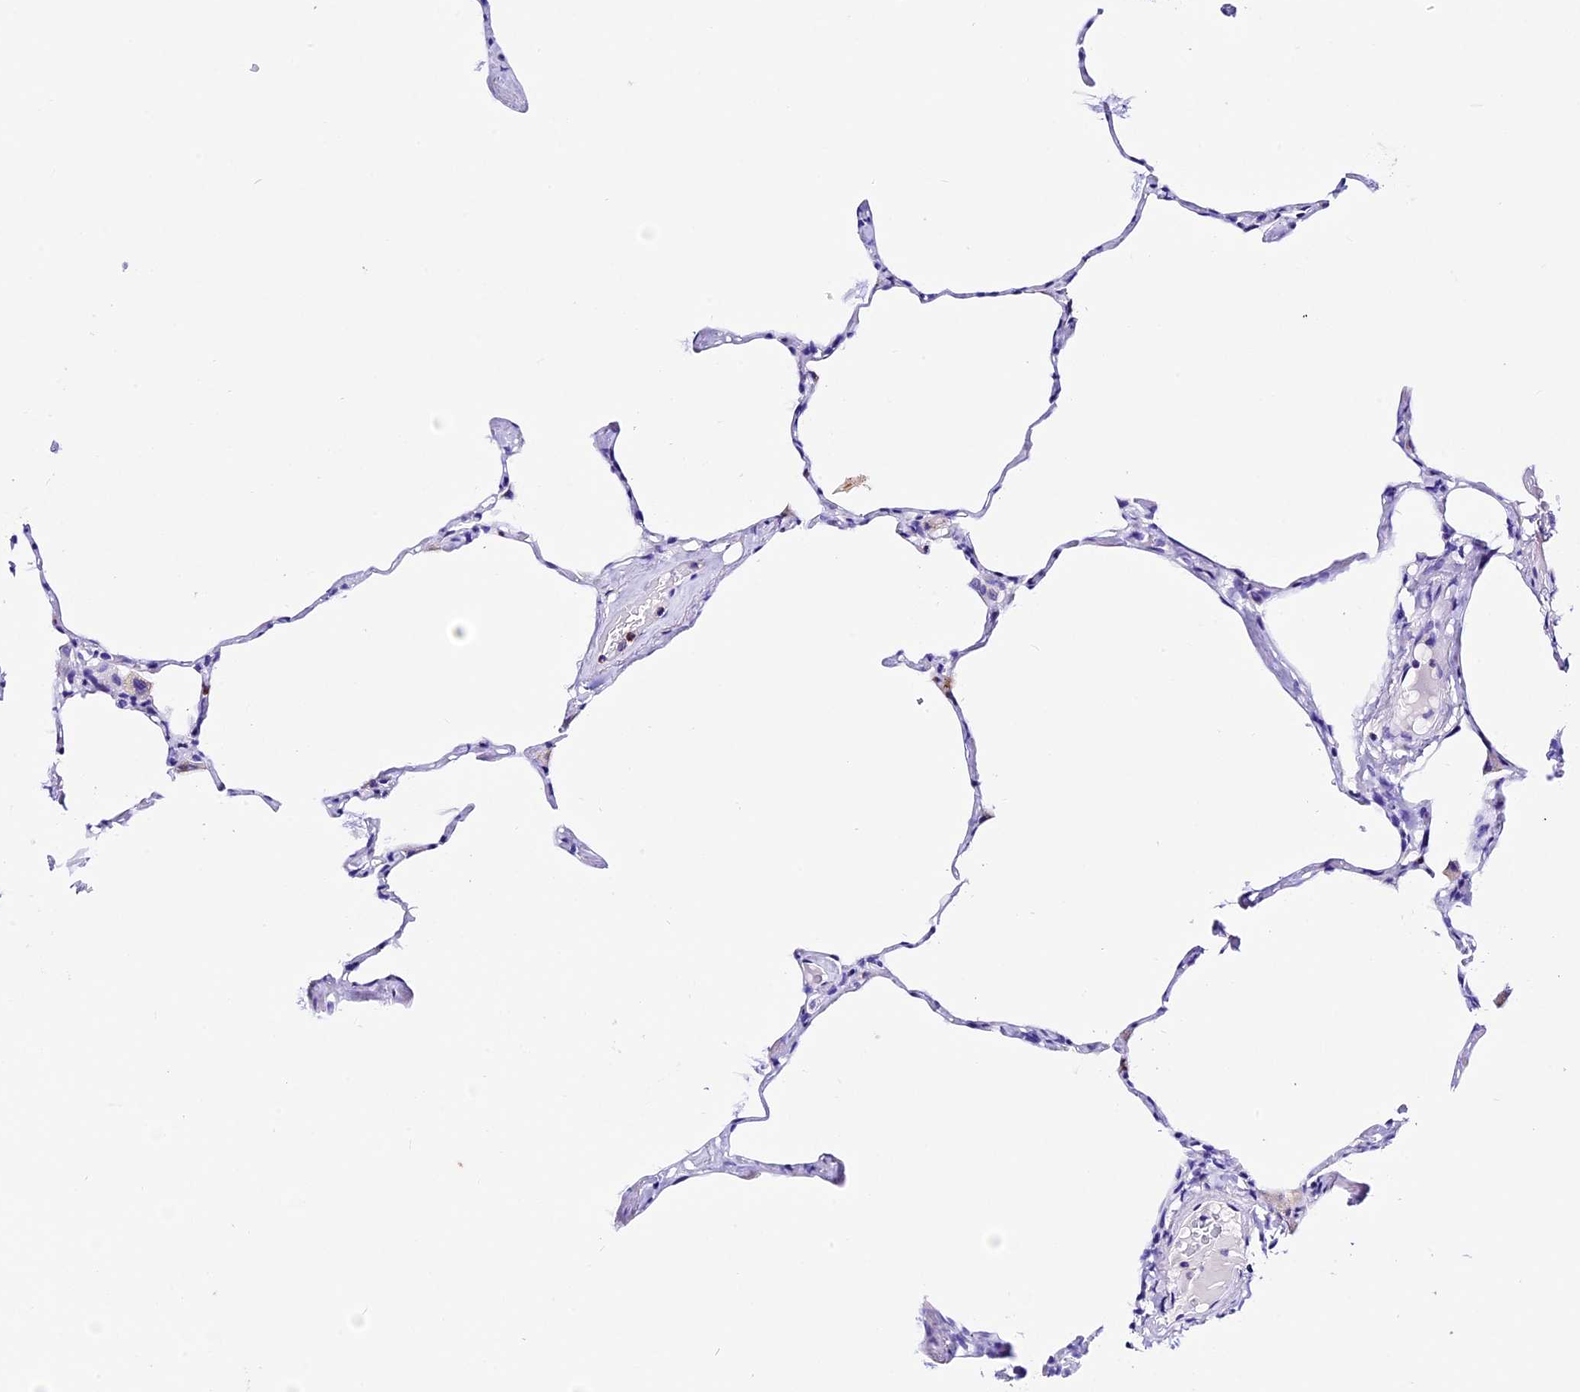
{"staining": {"intensity": "negative", "quantity": "none", "location": "none"}, "tissue": "lung", "cell_type": "Alveolar cells", "image_type": "normal", "snomed": [{"axis": "morphology", "description": "Normal tissue, NOS"}, {"axis": "topography", "description": "Lung"}], "caption": "Alveolar cells are negative for brown protein staining in unremarkable lung.", "gene": "PSG11", "patient": {"sex": "male", "age": 65}}